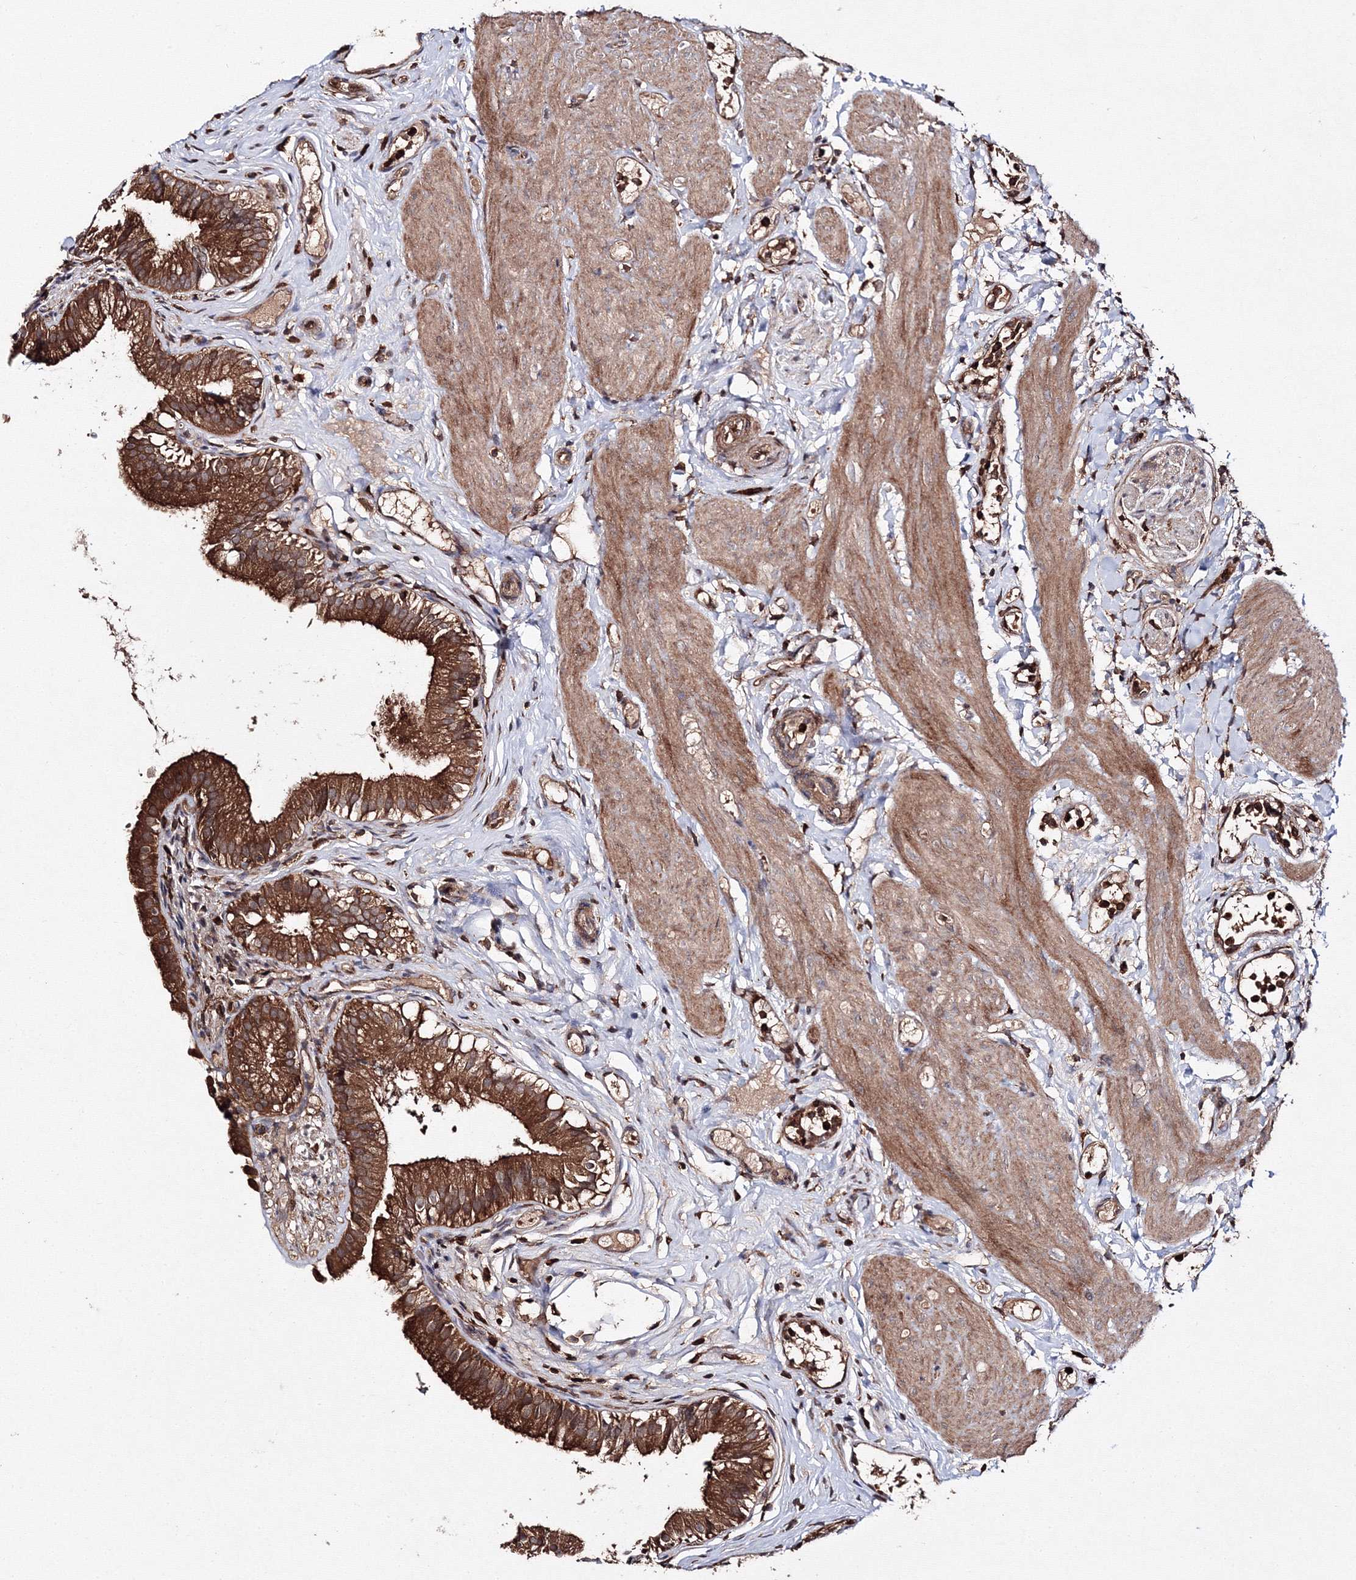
{"staining": {"intensity": "strong", "quantity": ">75%", "location": "cytoplasmic/membranous"}, "tissue": "gallbladder", "cell_type": "Glandular cells", "image_type": "normal", "snomed": [{"axis": "morphology", "description": "Normal tissue, NOS"}, {"axis": "topography", "description": "Gallbladder"}], "caption": "A photomicrograph showing strong cytoplasmic/membranous expression in about >75% of glandular cells in normal gallbladder, as visualized by brown immunohistochemical staining.", "gene": "DDO", "patient": {"sex": "female", "age": 26}}